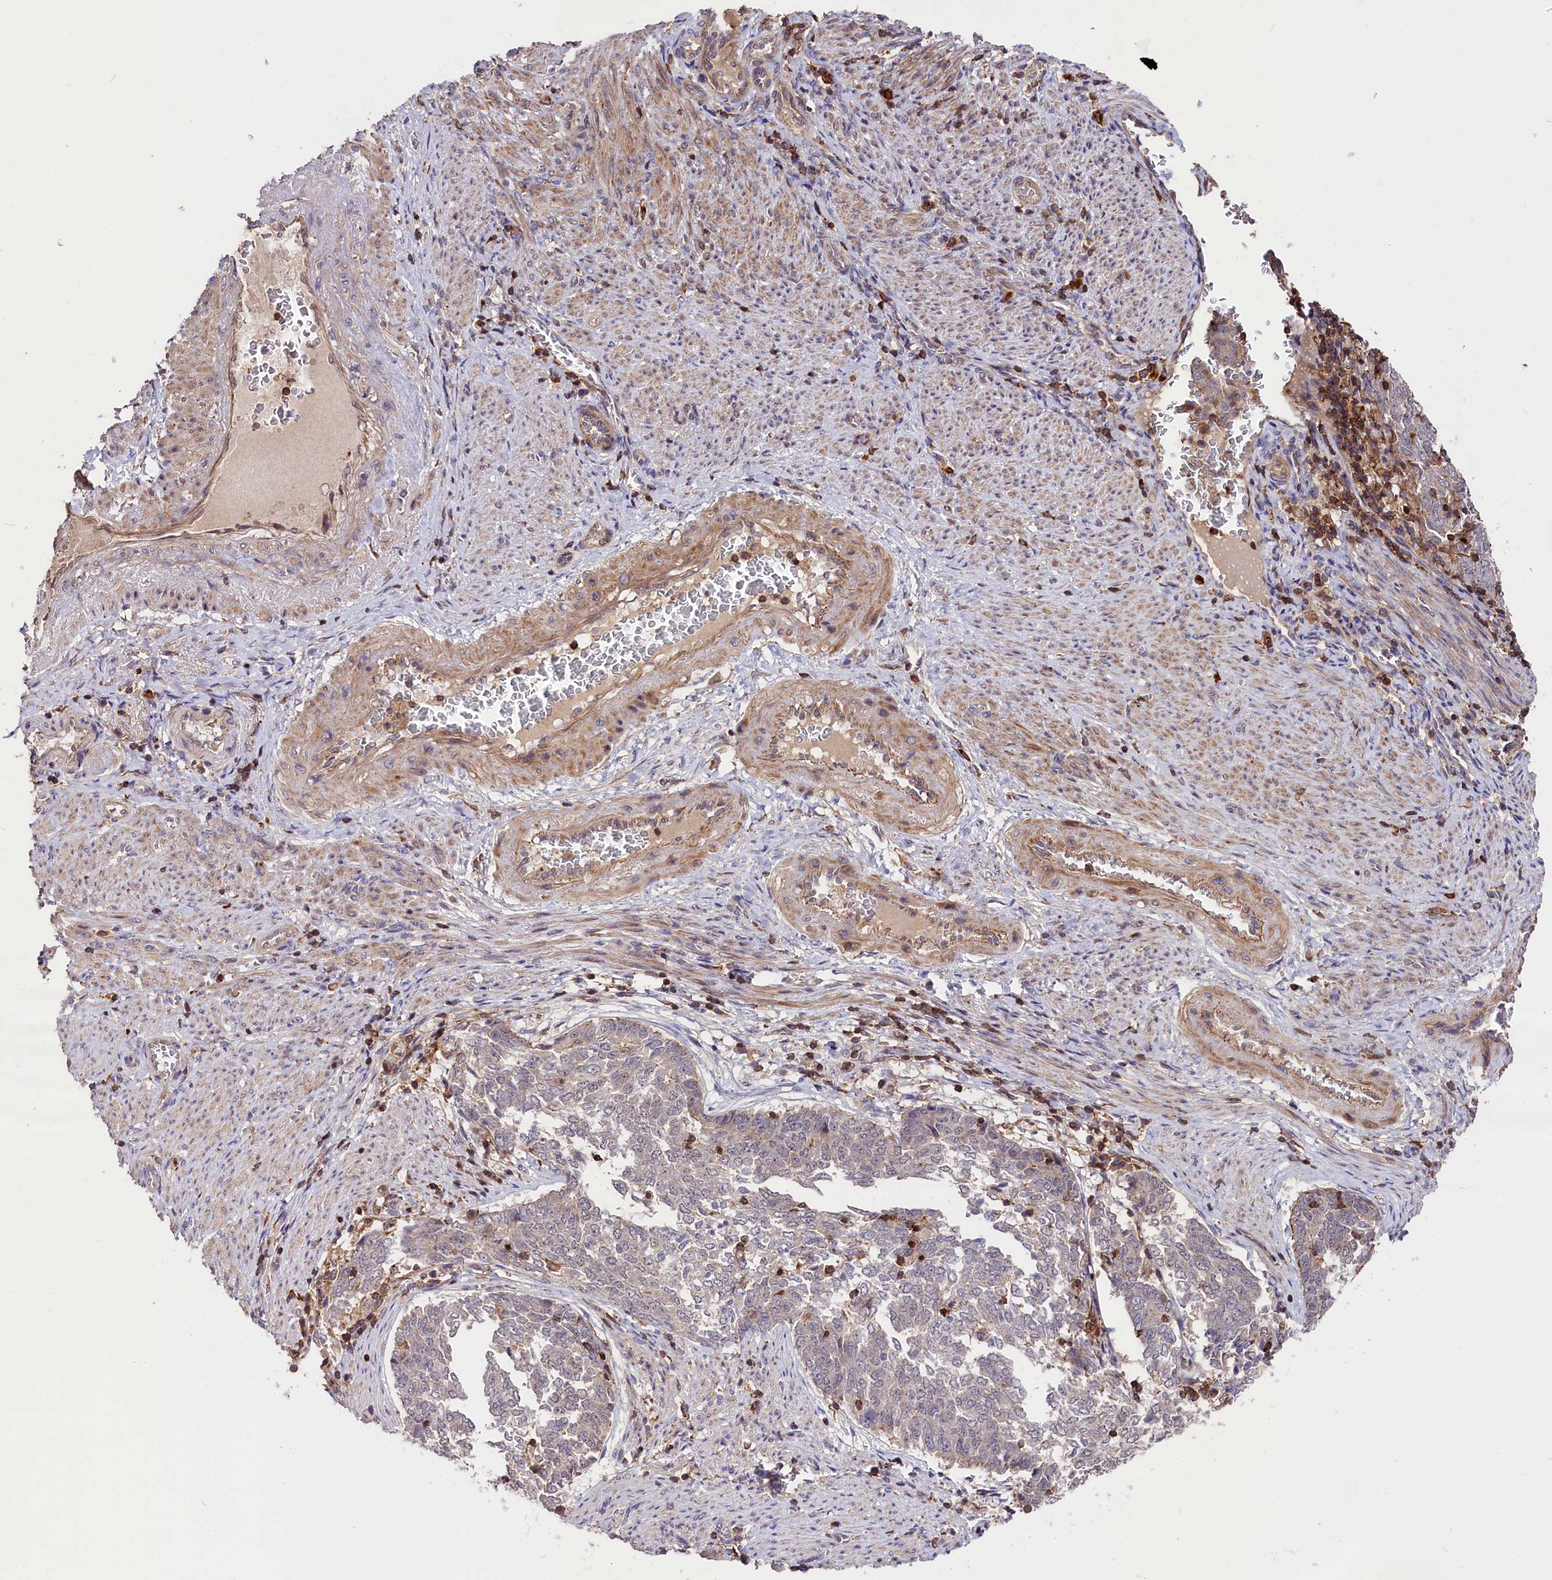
{"staining": {"intensity": "negative", "quantity": "none", "location": "none"}, "tissue": "endometrial cancer", "cell_type": "Tumor cells", "image_type": "cancer", "snomed": [{"axis": "morphology", "description": "Adenocarcinoma, NOS"}, {"axis": "topography", "description": "Endometrium"}], "caption": "DAB immunohistochemical staining of endometrial adenocarcinoma exhibits no significant staining in tumor cells.", "gene": "SKIDA1", "patient": {"sex": "female", "age": 80}}